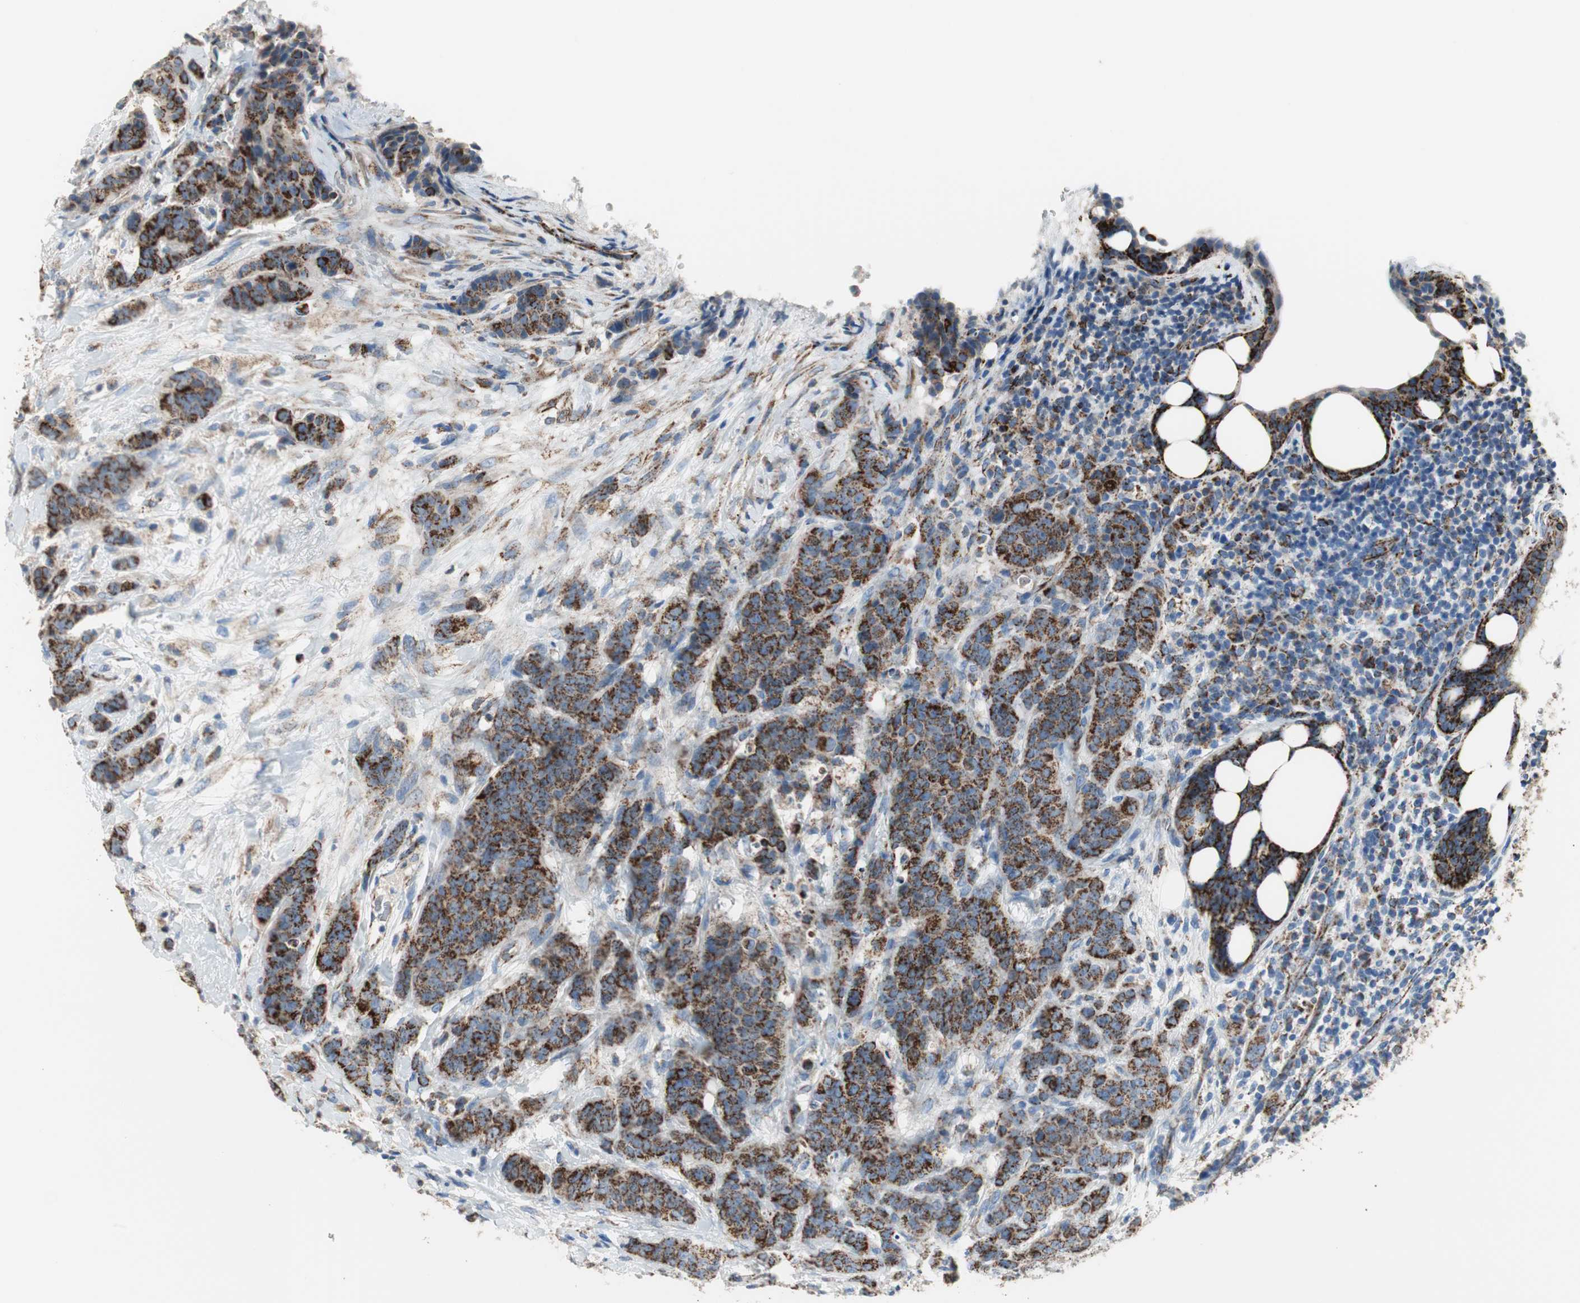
{"staining": {"intensity": "strong", "quantity": ">75%", "location": "cytoplasmic/membranous"}, "tissue": "breast cancer", "cell_type": "Tumor cells", "image_type": "cancer", "snomed": [{"axis": "morphology", "description": "Duct carcinoma"}, {"axis": "topography", "description": "Breast"}], "caption": "DAB (3,3'-diaminobenzidine) immunohistochemical staining of breast cancer demonstrates strong cytoplasmic/membranous protein staining in about >75% of tumor cells.", "gene": "TST", "patient": {"sex": "female", "age": 40}}